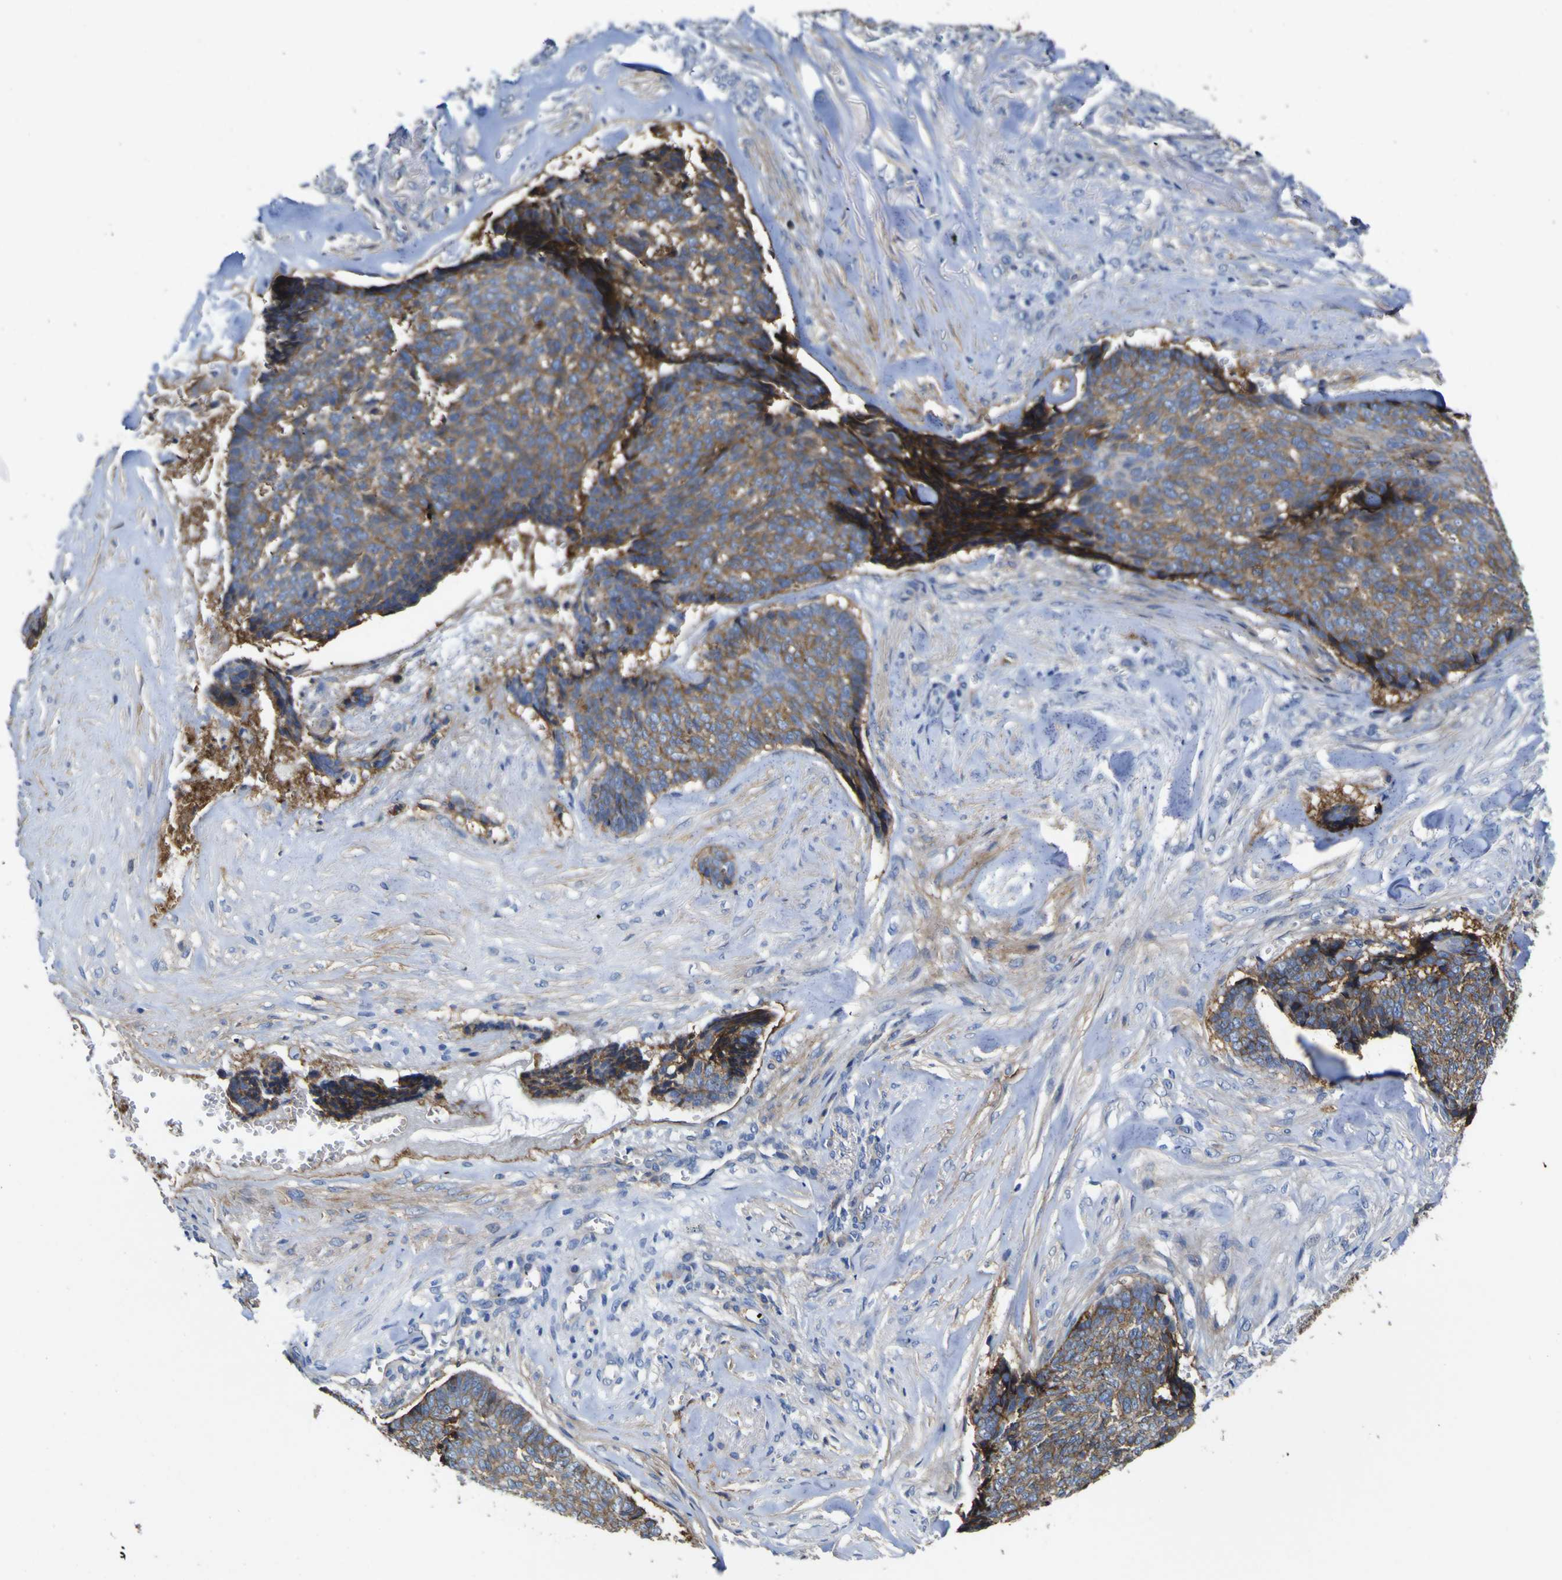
{"staining": {"intensity": "moderate", "quantity": ">75%", "location": "cytoplasmic/membranous"}, "tissue": "skin cancer", "cell_type": "Tumor cells", "image_type": "cancer", "snomed": [{"axis": "morphology", "description": "Basal cell carcinoma"}, {"axis": "topography", "description": "Skin"}], "caption": "Immunohistochemistry (IHC) histopathology image of neoplastic tissue: human skin cancer (basal cell carcinoma) stained using immunohistochemistry (IHC) displays medium levels of moderate protein expression localized specifically in the cytoplasmic/membranous of tumor cells, appearing as a cytoplasmic/membranous brown color.", "gene": "CD151", "patient": {"sex": "male", "age": 84}}